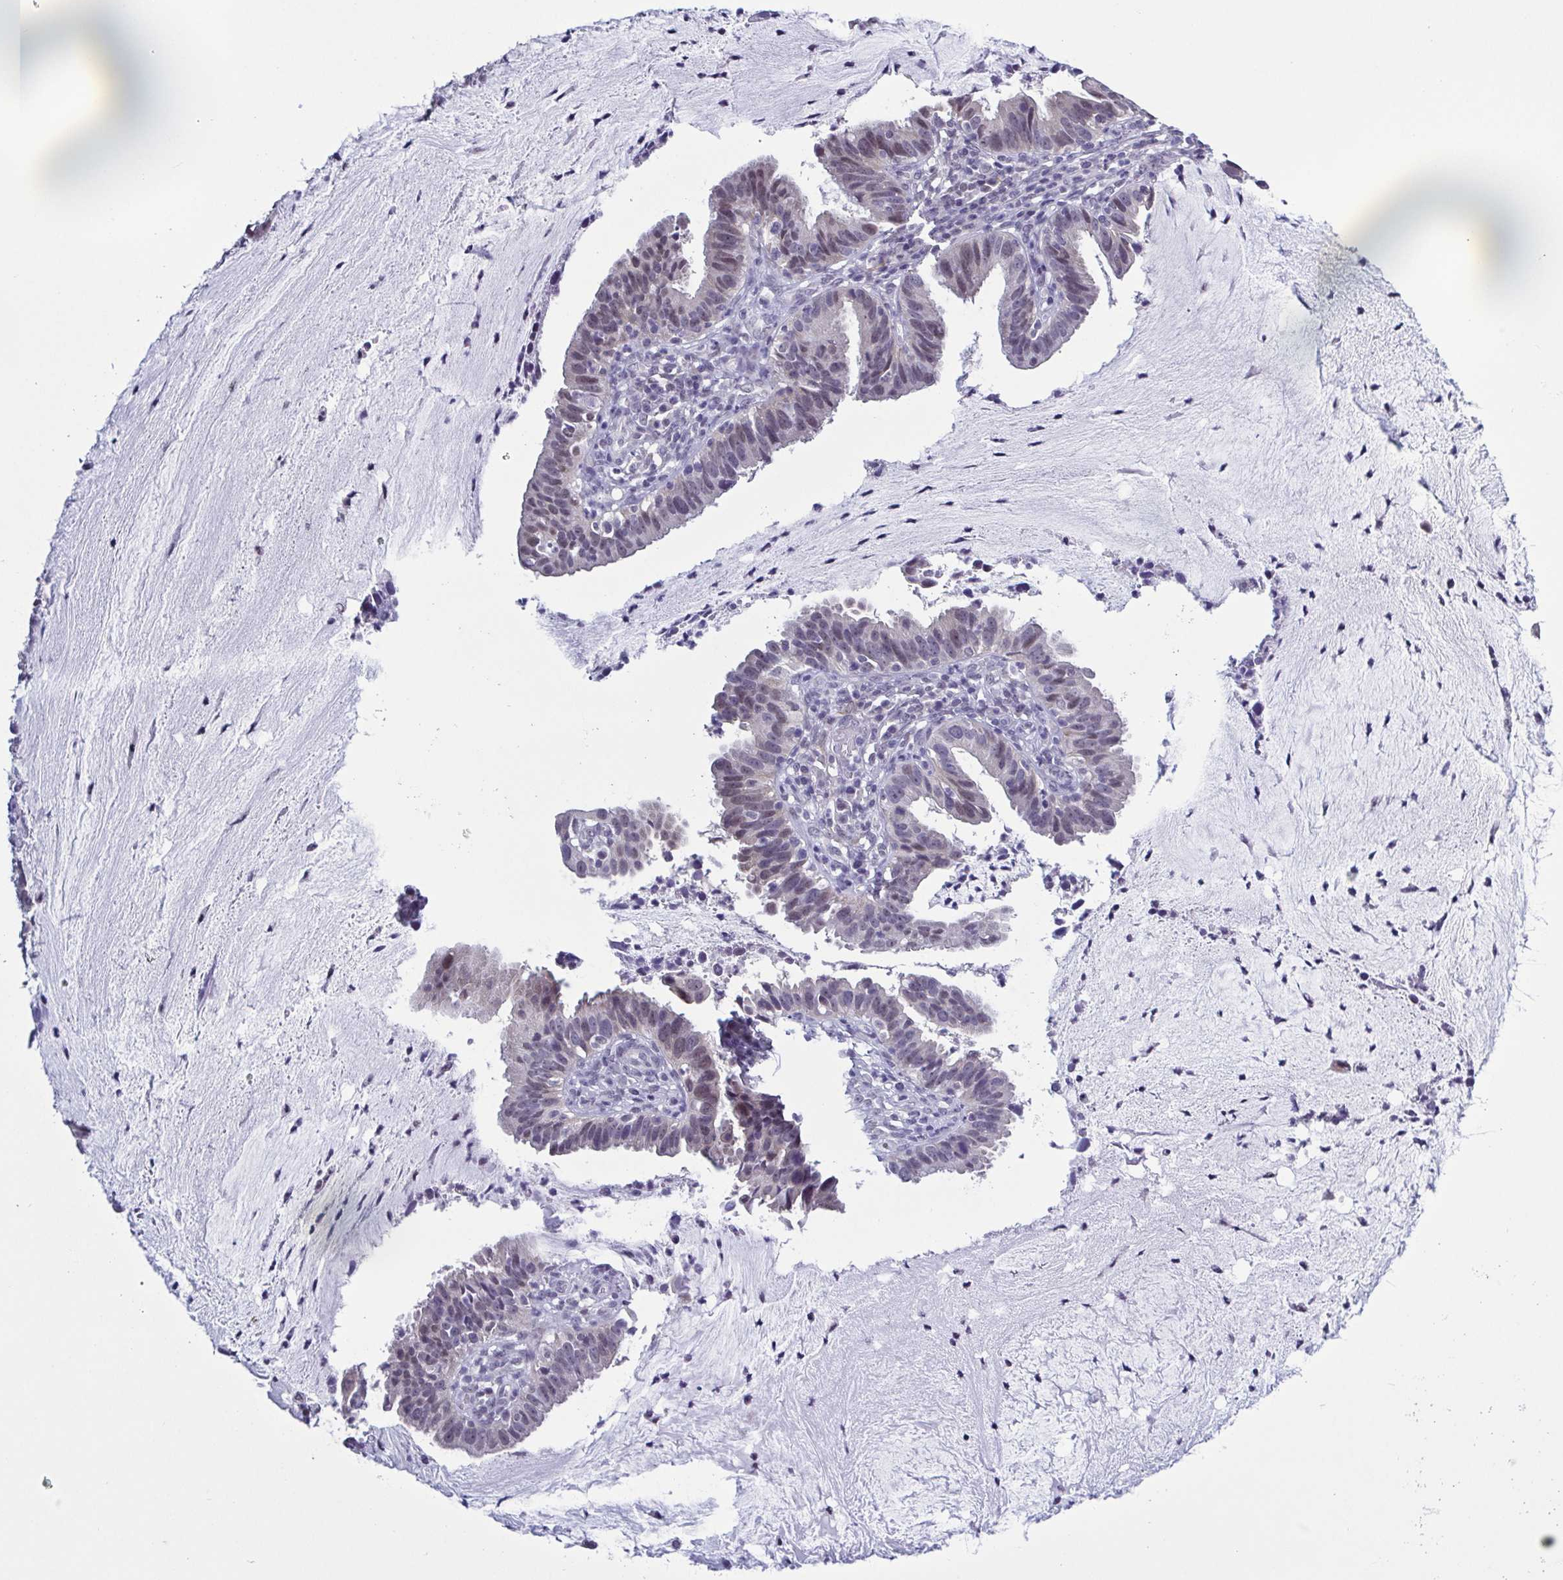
{"staining": {"intensity": "weak", "quantity": "<25%", "location": "nuclear"}, "tissue": "cervical cancer", "cell_type": "Tumor cells", "image_type": "cancer", "snomed": [{"axis": "morphology", "description": "Adenocarcinoma, NOS"}, {"axis": "topography", "description": "Cervix"}], "caption": "Human cervical cancer (adenocarcinoma) stained for a protein using immunohistochemistry shows no positivity in tumor cells.", "gene": "TMEM92", "patient": {"sex": "female", "age": 34}}